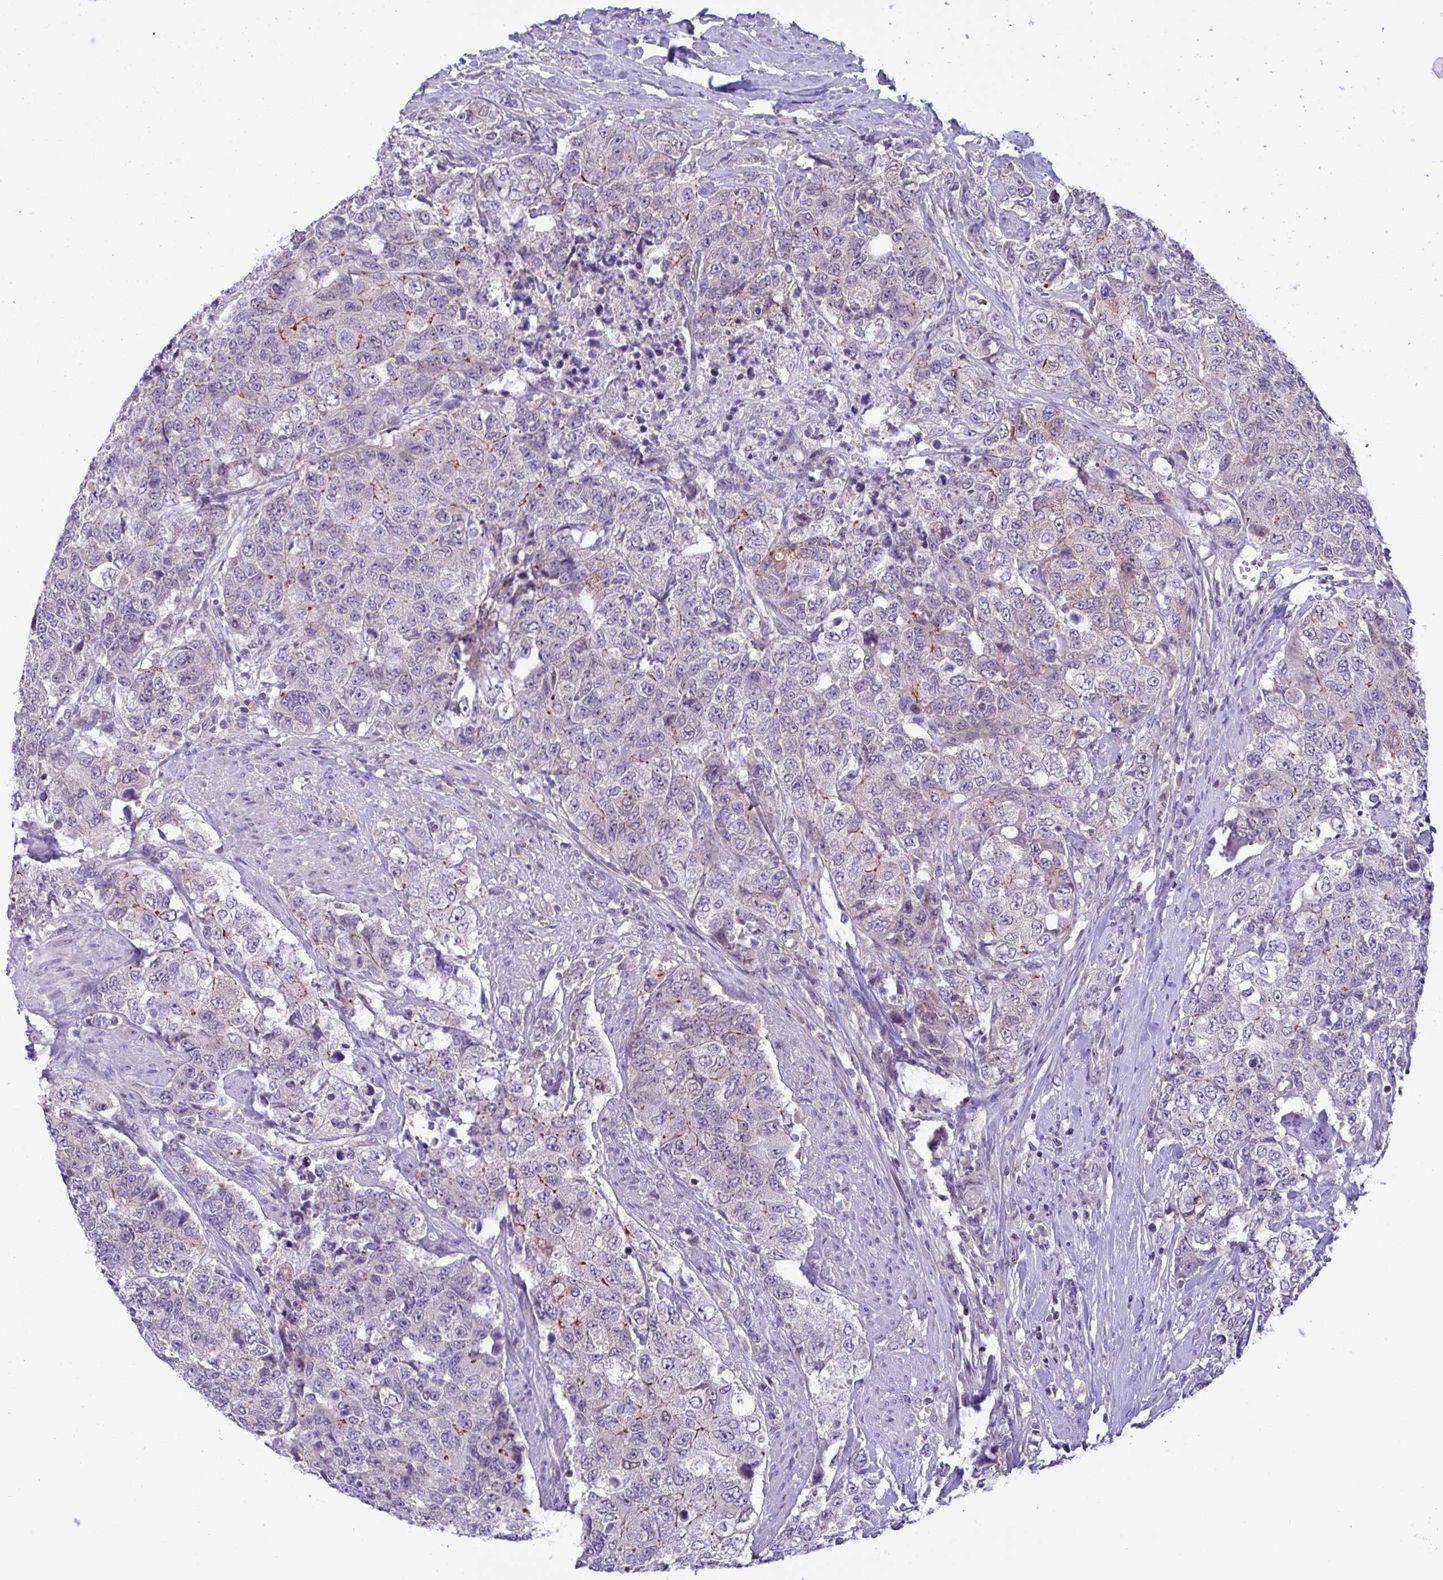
{"staining": {"intensity": "negative", "quantity": "none", "location": "none"}, "tissue": "urothelial cancer", "cell_type": "Tumor cells", "image_type": "cancer", "snomed": [{"axis": "morphology", "description": "Urothelial carcinoma, High grade"}, {"axis": "topography", "description": "Urinary bladder"}], "caption": "The photomicrograph exhibits no staining of tumor cells in urothelial cancer.", "gene": "SNX11", "patient": {"sex": "female", "age": 78}}